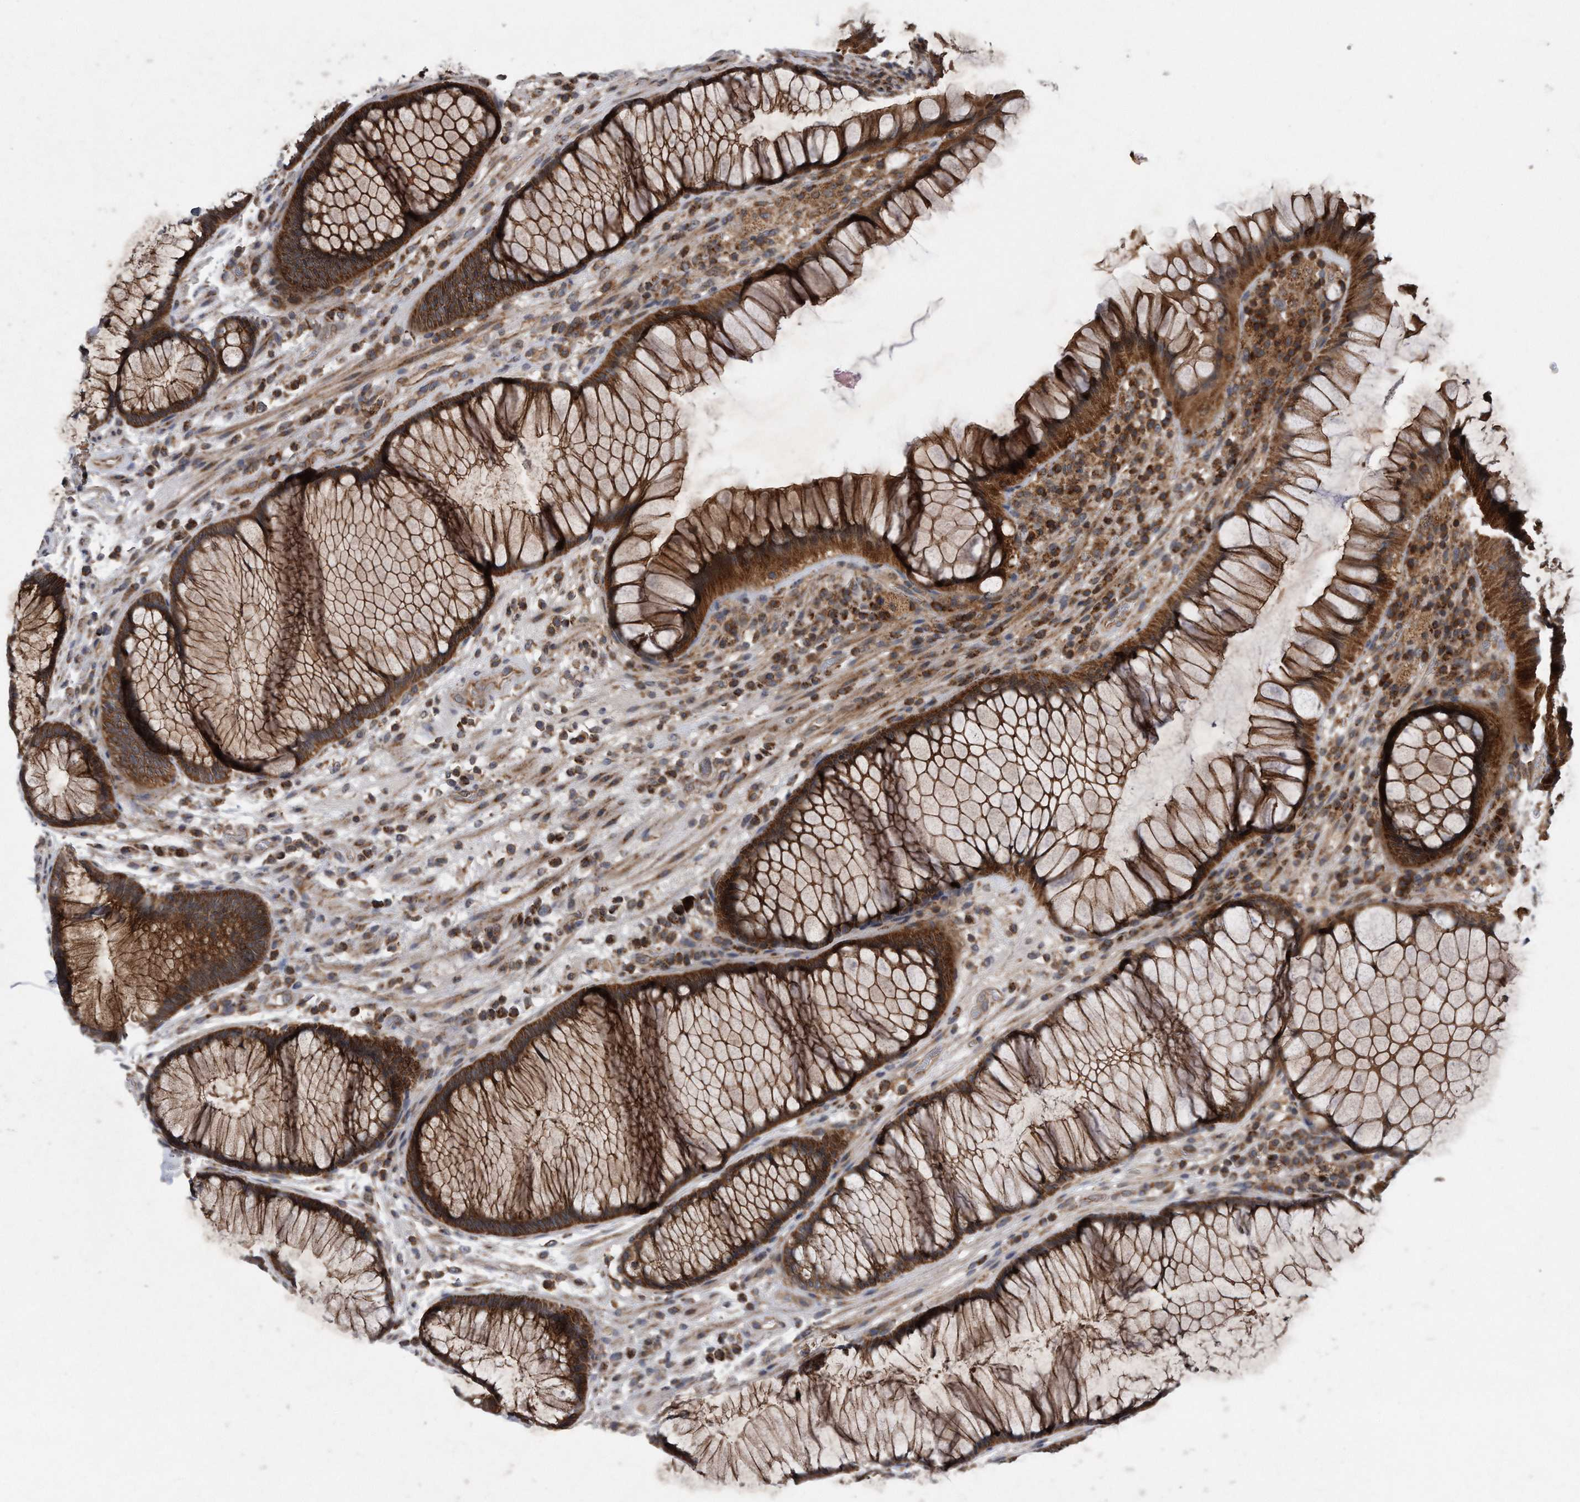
{"staining": {"intensity": "strong", "quantity": ">75%", "location": "cytoplasmic/membranous"}, "tissue": "rectum", "cell_type": "Glandular cells", "image_type": "normal", "snomed": [{"axis": "morphology", "description": "Normal tissue, NOS"}, {"axis": "topography", "description": "Rectum"}], "caption": "Rectum stained with DAB (3,3'-diaminobenzidine) immunohistochemistry (IHC) shows high levels of strong cytoplasmic/membranous staining in approximately >75% of glandular cells.", "gene": "ALPK2", "patient": {"sex": "male", "age": 51}}